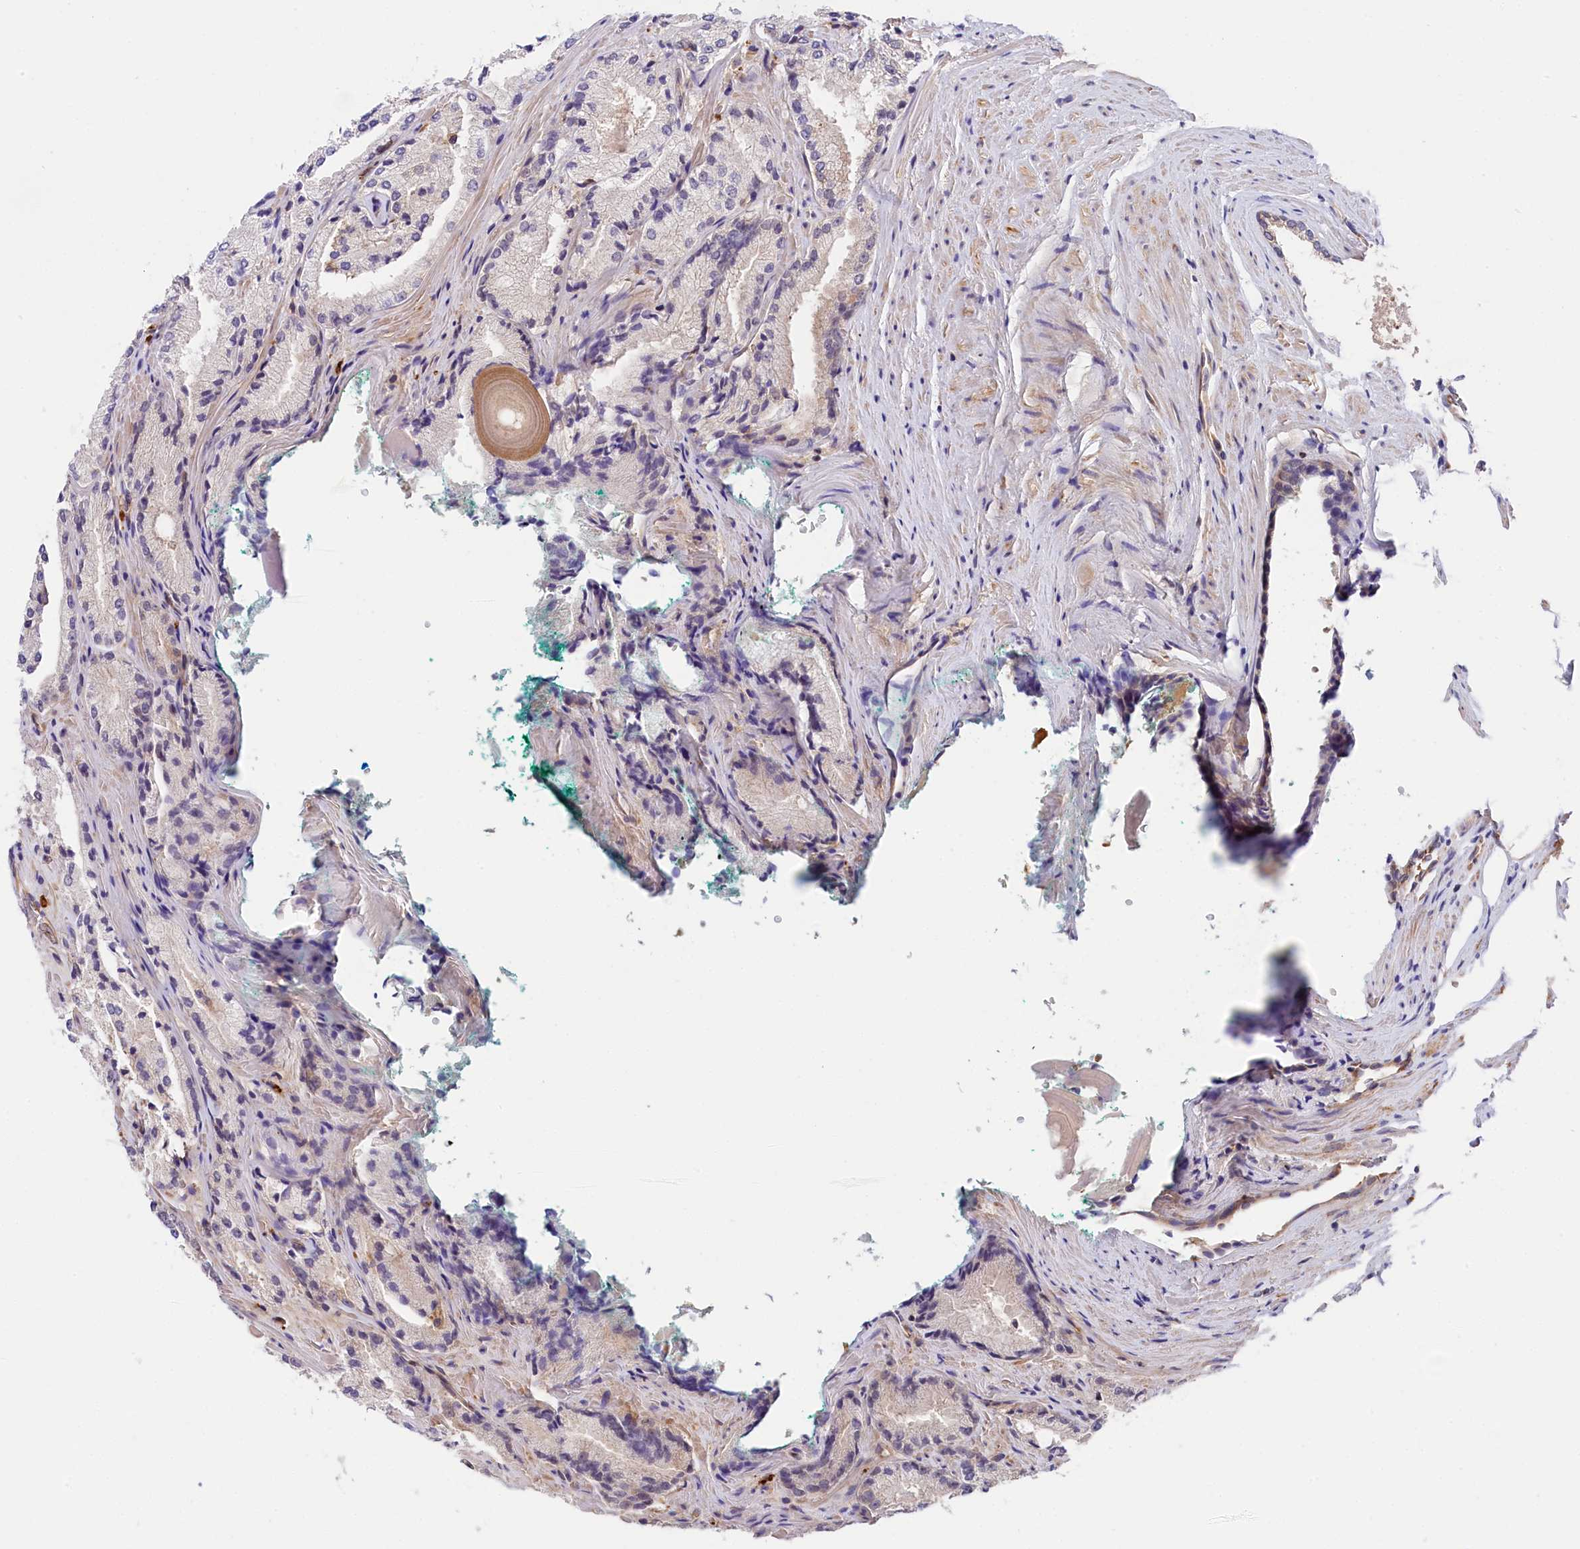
{"staining": {"intensity": "negative", "quantity": "none", "location": "none"}, "tissue": "prostate cancer", "cell_type": "Tumor cells", "image_type": "cancer", "snomed": [{"axis": "morphology", "description": "Adenocarcinoma, High grade"}, {"axis": "topography", "description": "Prostate"}], "caption": "Immunohistochemistry (IHC) photomicrograph of neoplastic tissue: high-grade adenocarcinoma (prostate) stained with DAB shows no significant protein positivity in tumor cells.", "gene": "OAS3", "patient": {"sex": "male", "age": 73}}